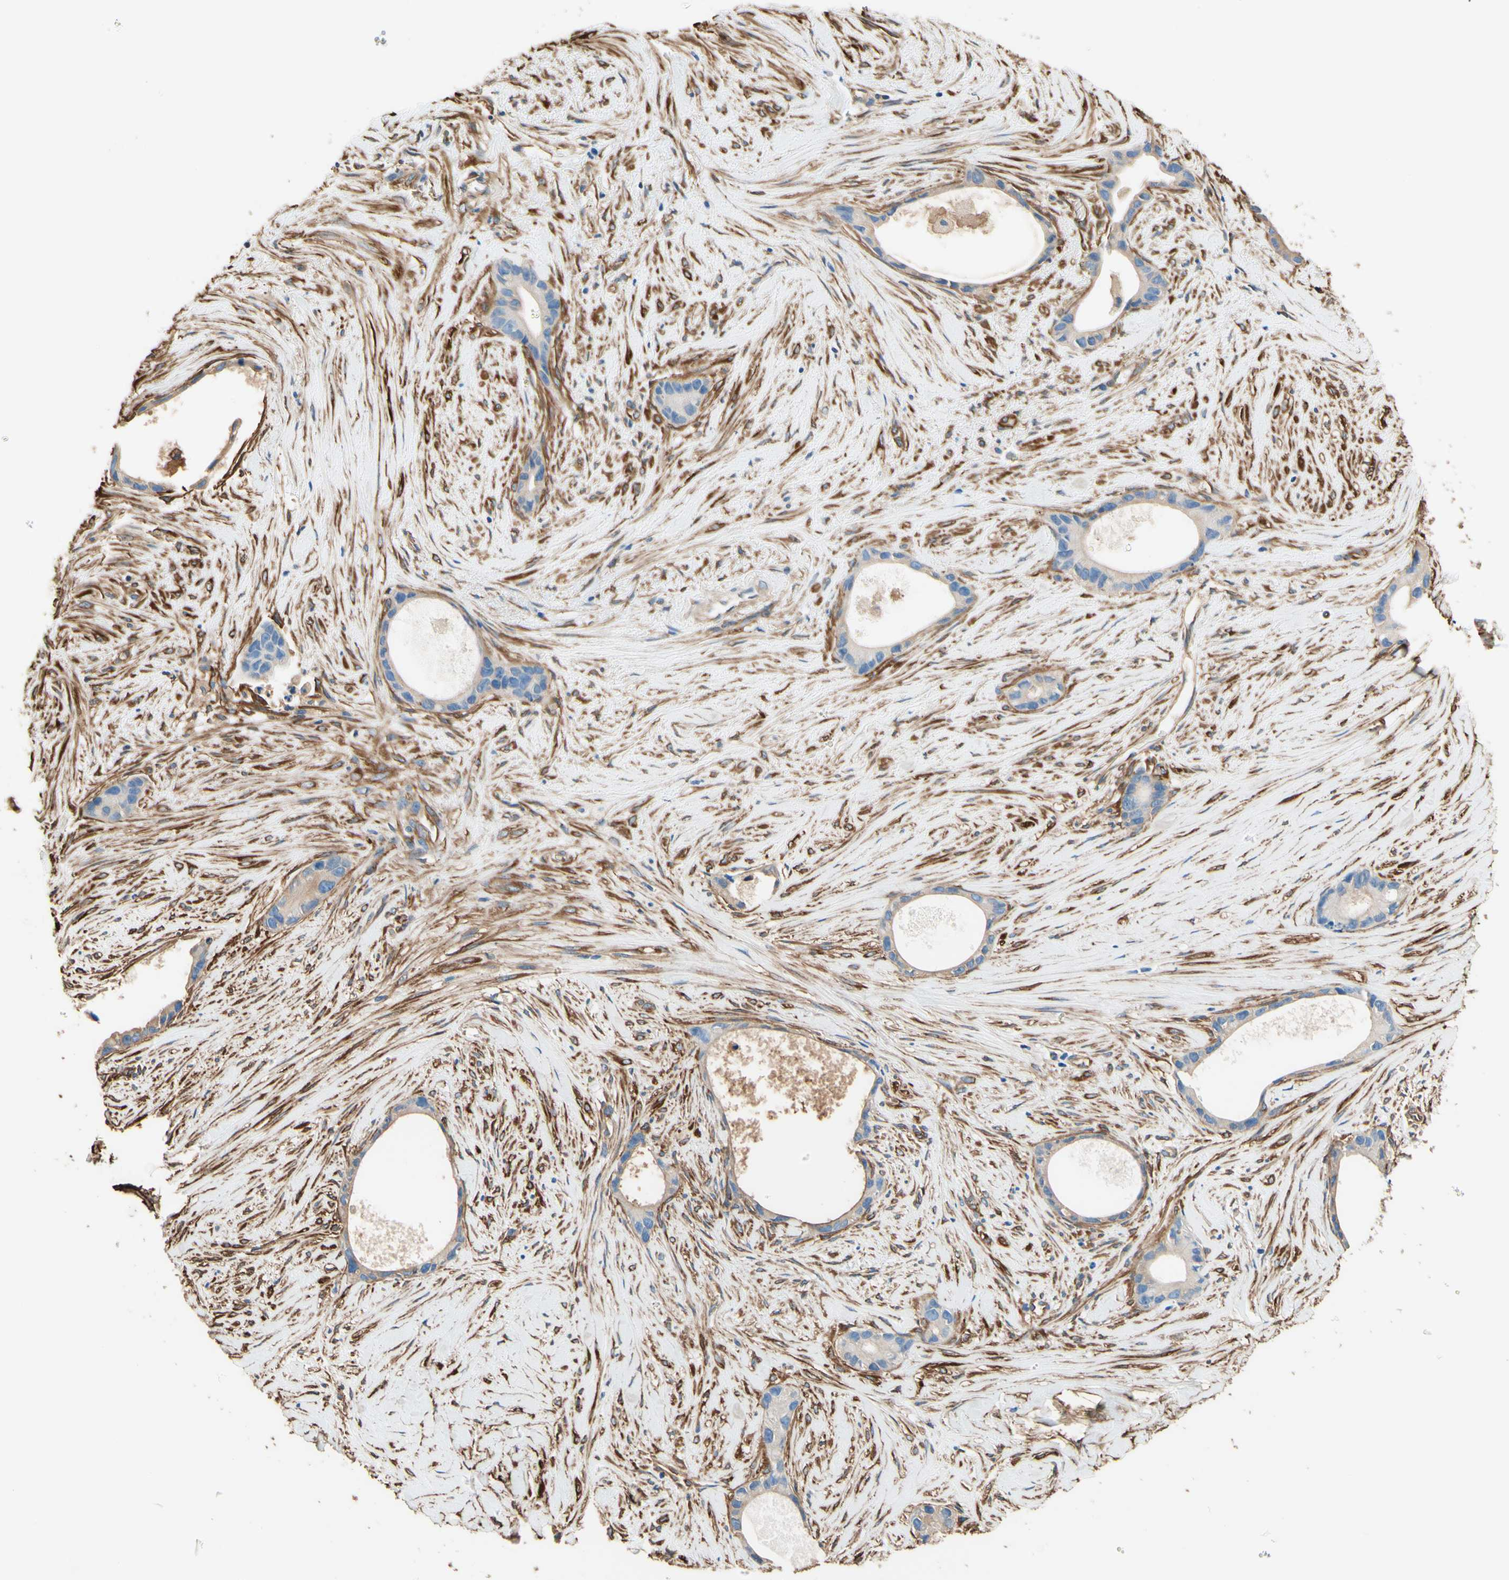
{"staining": {"intensity": "negative", "quantity": "none", "location": "none"}, "tissue": "liver cancer", "cell_type": "Tumor cells", "image_type": "cancer", "snomed": [{"axis": "morphology", "description": "Cholangiocarcinoma"}, {"axis": "topography", "description": "Liver"}], "caption": "Cholangiocarcinoma (liver) stained for a protein using immunohistochemistry demonstrates no staining tumor cells.", "gene": "DPYSL3", "patient": {"sex": "female", "age": 55}}